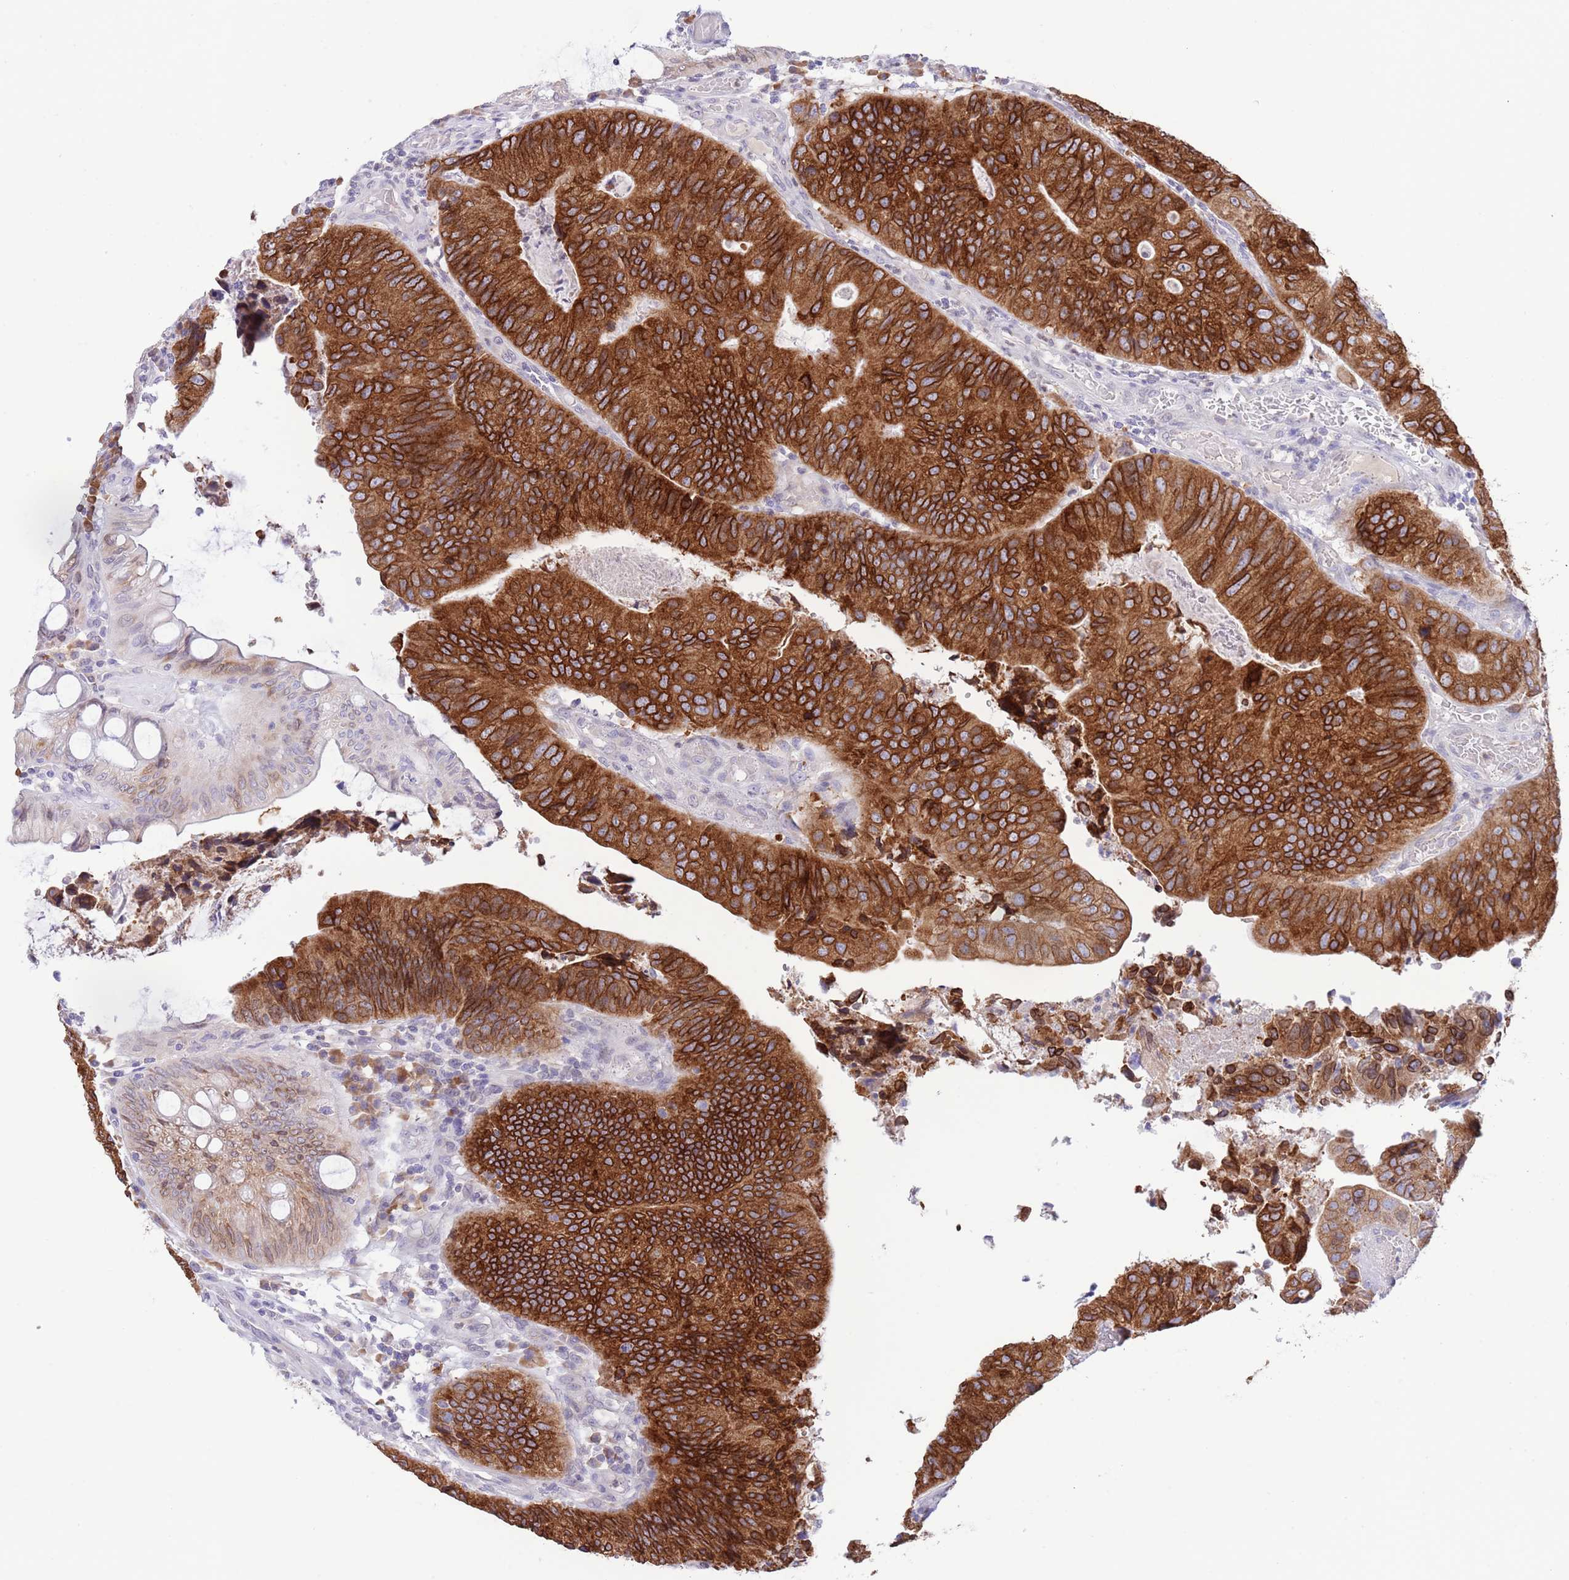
{"staining": {"intensity": "strong", "quantity": ">75%", "location": "cytoplasmic/membranous"}, "tissue": "colorectal cancer", "cell_type": "Tumor cells", "image_type": "cancer", "snomed": [{"axis": "morphology", "description": "Adenocarcinoma, NOS"}, {"axis": "topography", "description": "Colon"}], "caption": "Colorectal cancer (adenocarcinoma) was stained to show a protein in brown. There is high levels of strong cytoplasmic/membranous staining in about >75% of tumor cells.", "gene": "EBPL", "patient": {"sex": "female", "age": 67}}